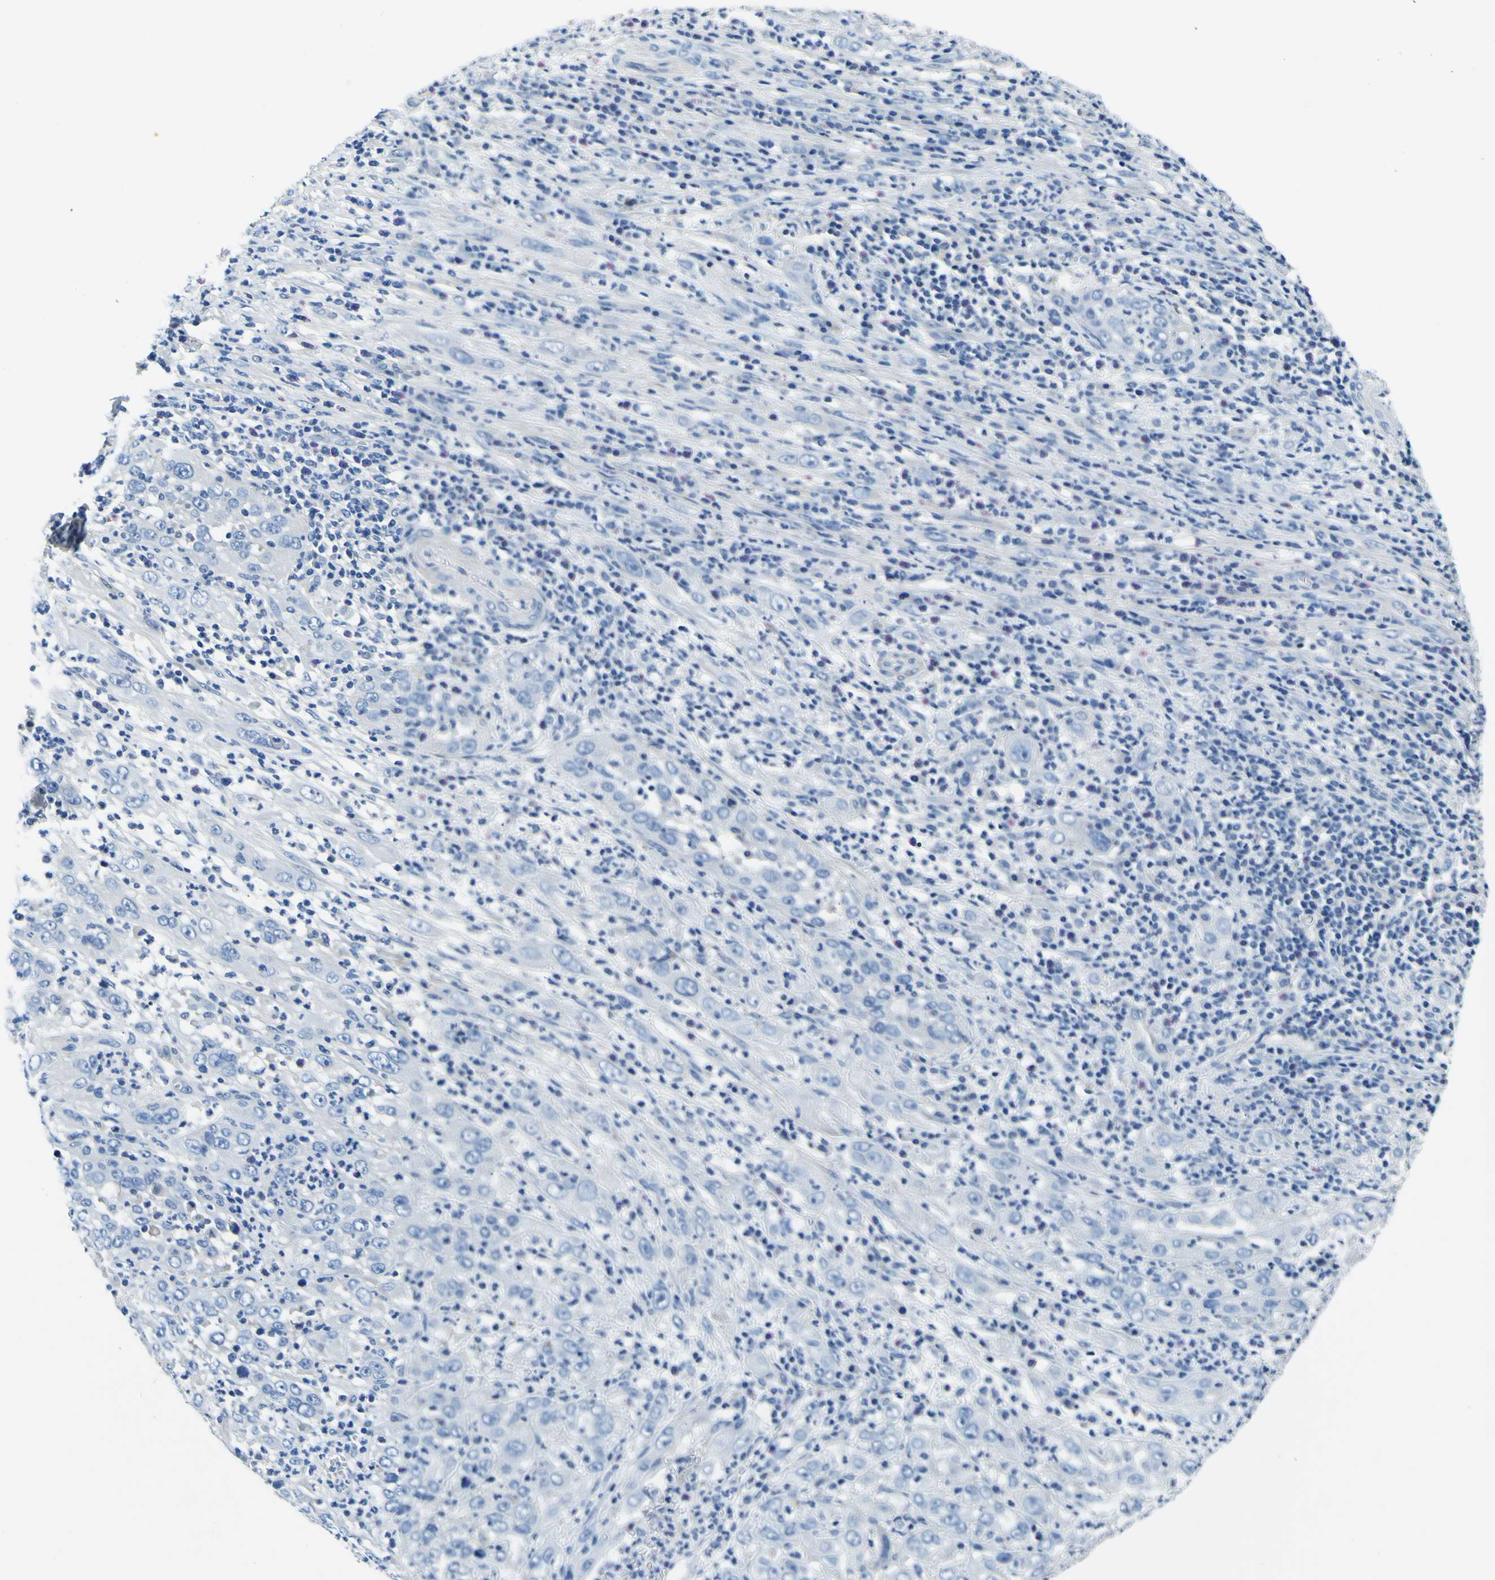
{"staining": {"intensity": "negative", "quantity": "none", "location": "none"}, "tissue": "cervical cancer", "cell_type": "Tumor cells", "image_type": "cancer", "snomed": [{"axis": "morphology", "description": "Squamous cell carcinoma, NOS"}, {"axis": "topography", "description": "Cervix"}], "caption": "Cervical cancer was stained to show a protein in brown. There is no significant expression in tumor cells.", "gene": "ADGRA2", "patient": {"sex": "female", "age": 32}}